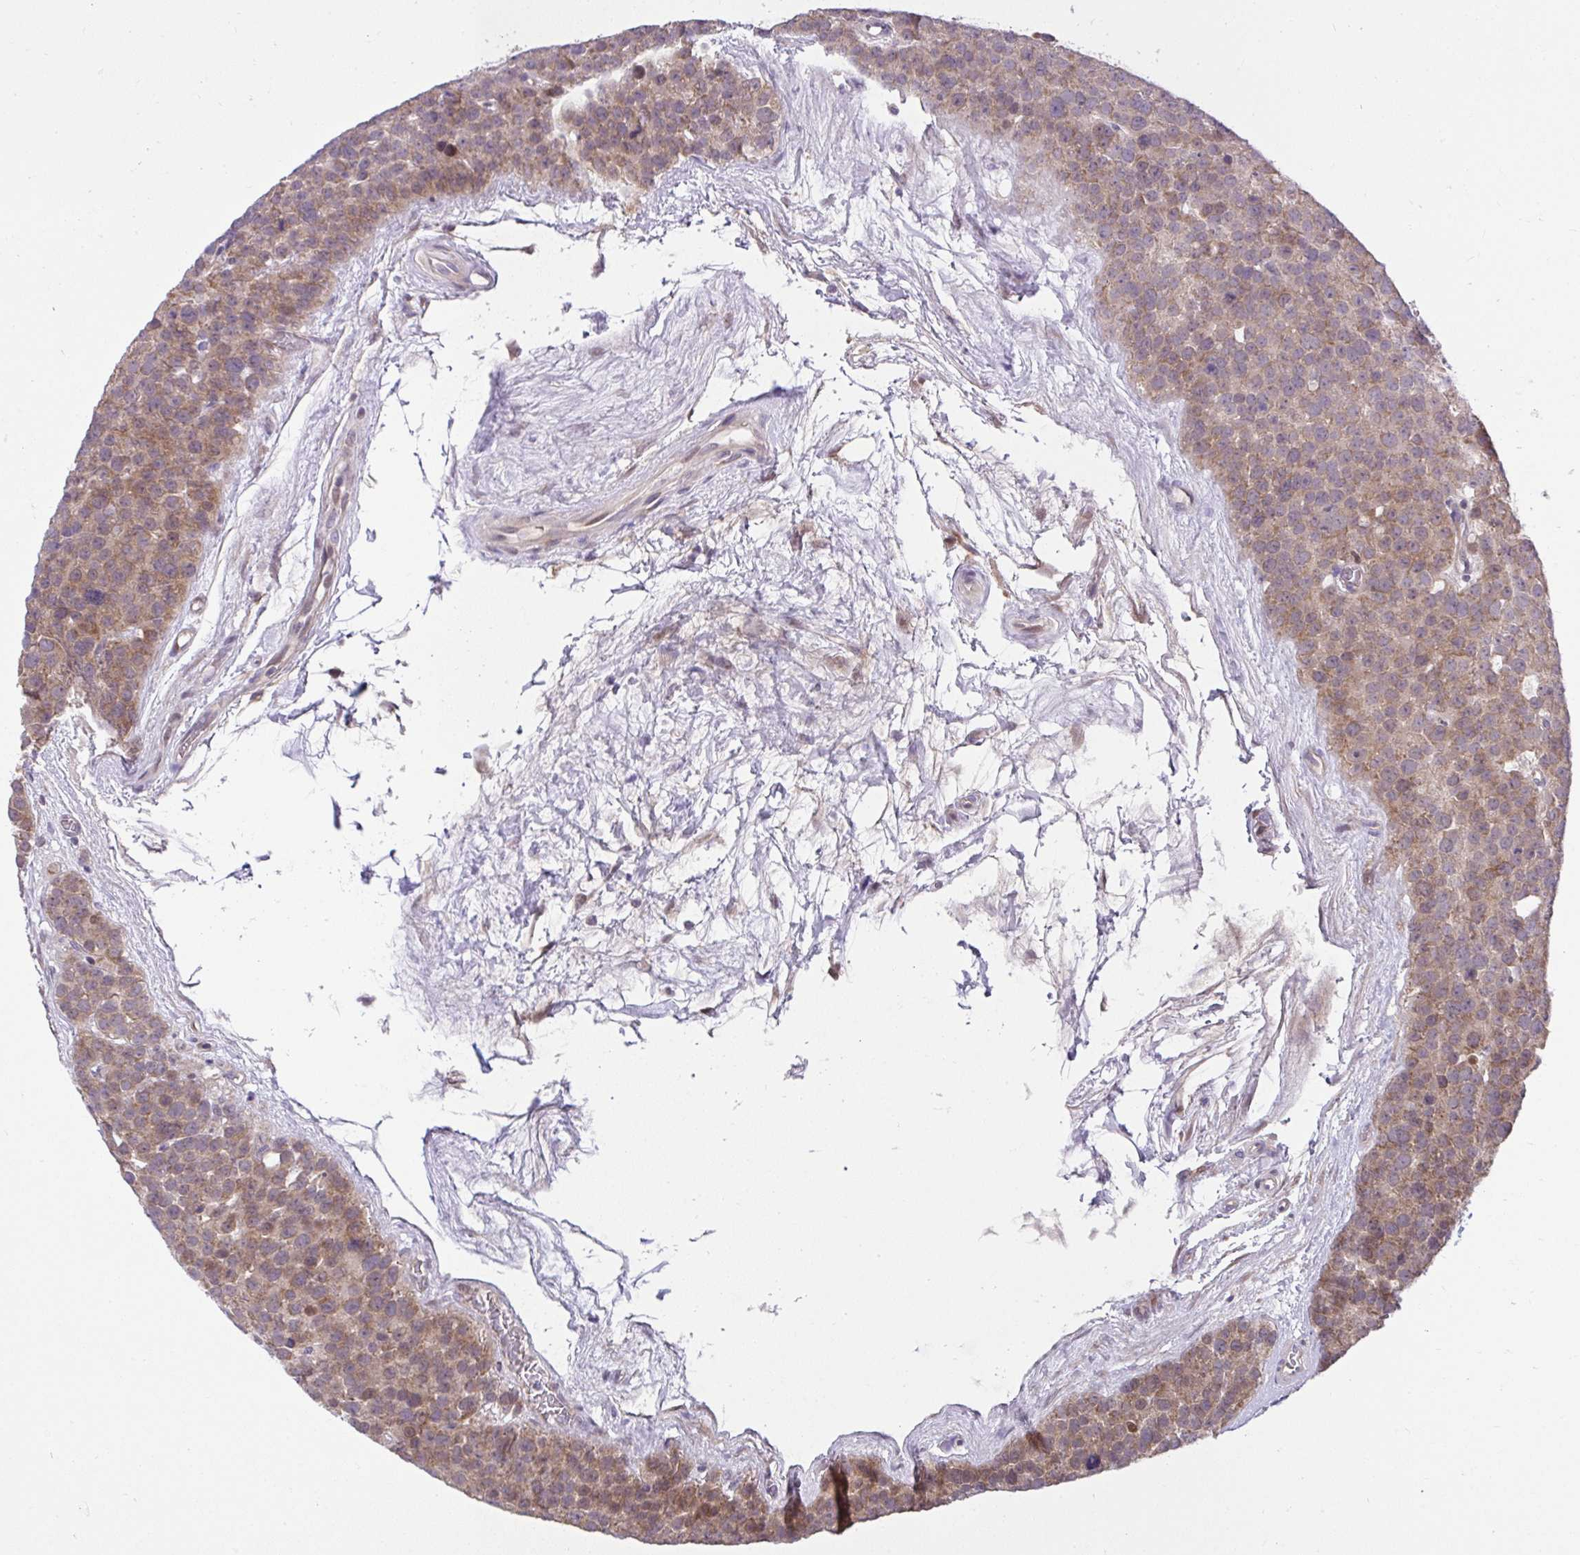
{"staining": {"intensity": "moderate", "quantity": ">75%", "location": "cytoplasmic/membranous"}, "tissue": "testis cancer", "cell_type": "Tumor cells", "image_type": "cancer", "snomed": [{"axis": "morphology", "description": "Seminoma, NOS"}, {"axis": "topography", "description": "Testis"}], "caption": "Immunohistochemistry (DAB (3,3'-diaminobenzidine)) staining of testis cancer displays moderate cytoplasmic/membranous protein staining in approximately >75% of tumor cells.", "gene": "RDH14", "patient": {"sex": "male", "age": 71}}